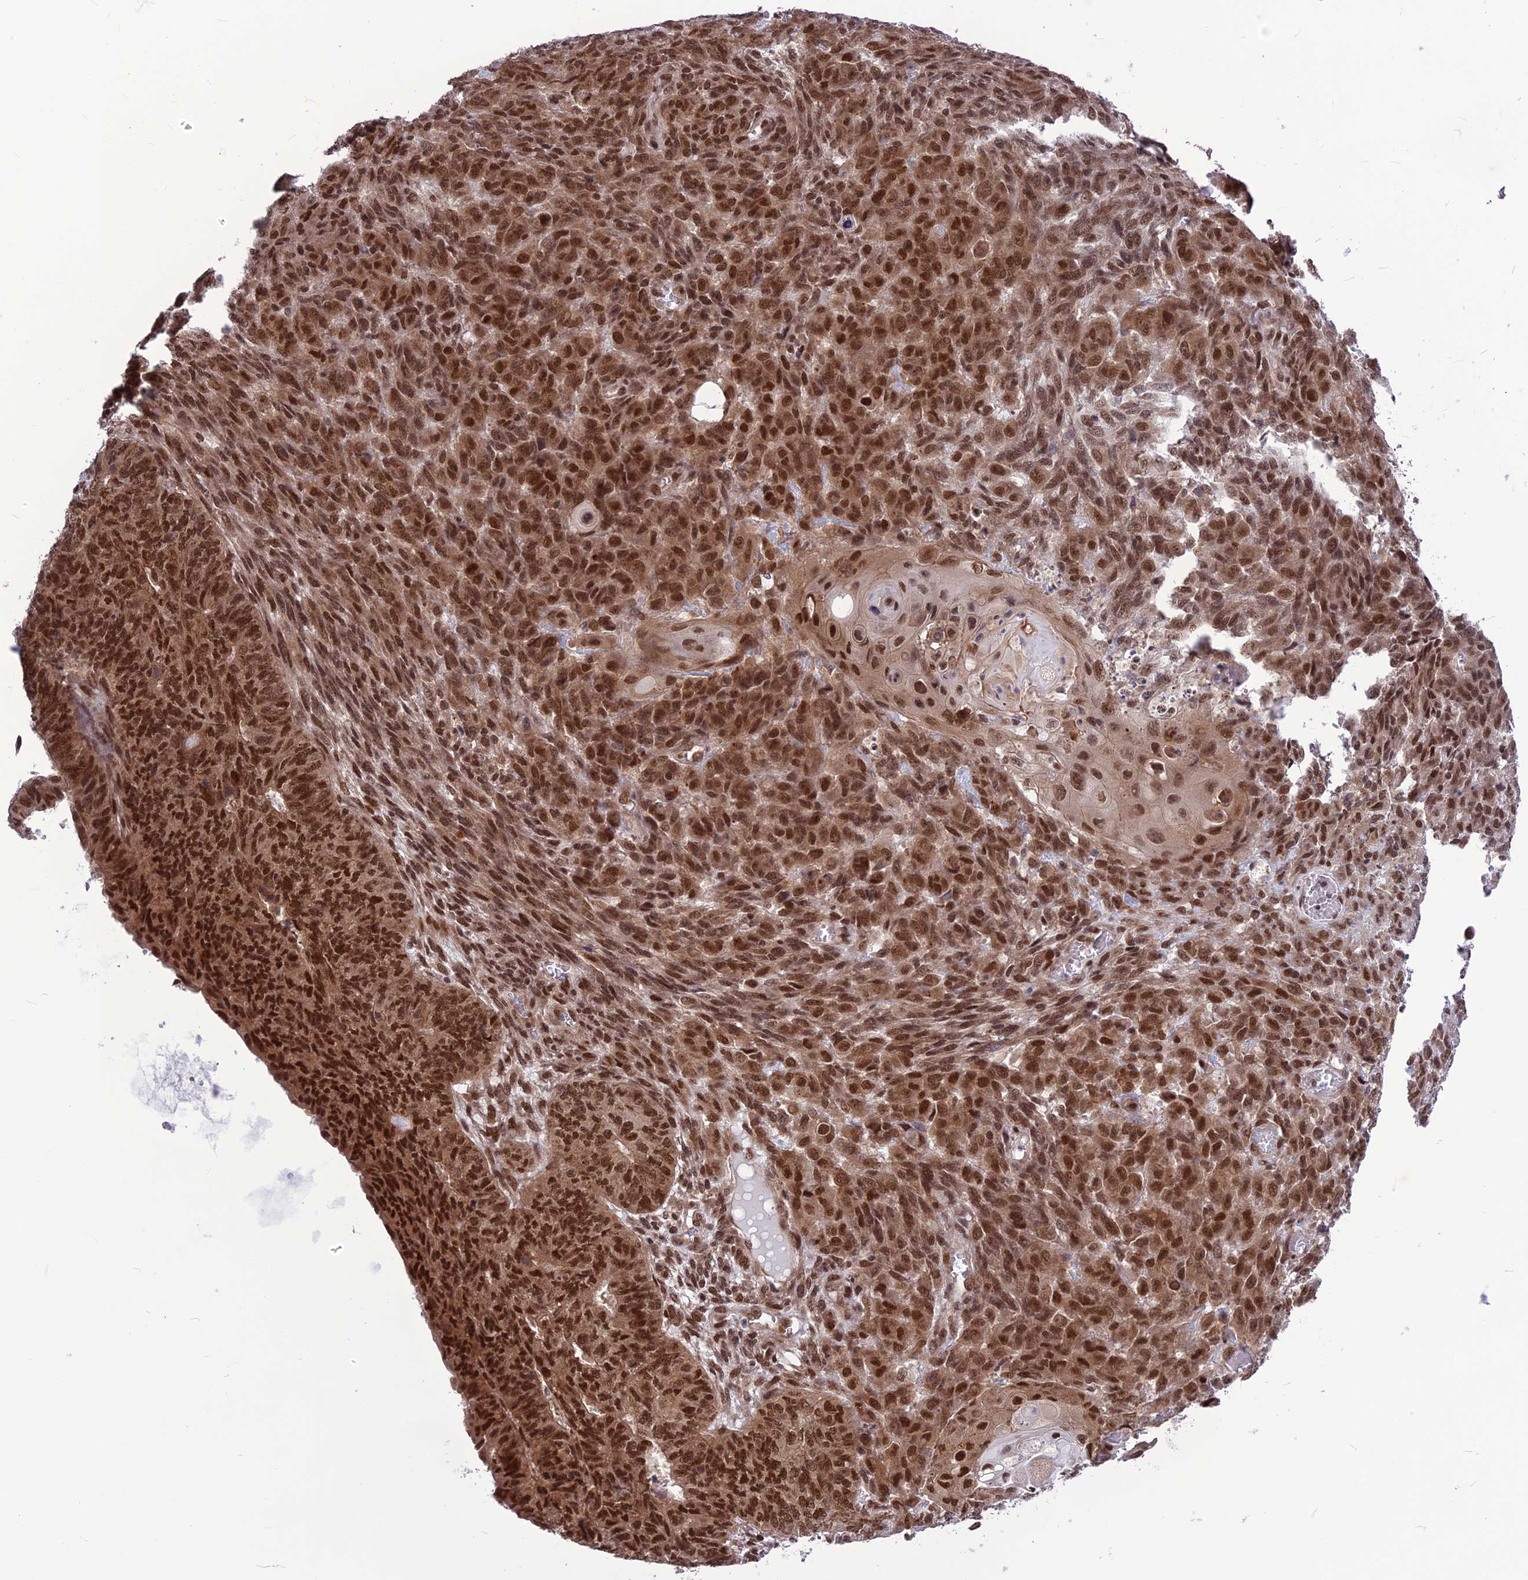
{"staining": {"intensity": "strong", "quantity": ">75%", "location": "nuclear"}, "tissue": "endometrial cancer", "cell_type": "Tumor cells", "image_type": "cancer", "snomed": [{"axis": "morphology", "description": "Adenocarcinoma, NOS"}, {"axis": "topography", "description": "Endometrium"}], "caption": "Immunohistochemistry (IHC) staining of endometrial cancer, which displays high levels of strong nuclear staining in approximately >75% of tumor cells indicating strong nuclear protein positivity. The staining was performed using DAB (brown) for protein detection and nuclei were counterstained in hematoxylin (blue).", "gene": "RTRAF", "patient": {"sex": "female", "age": 32}}